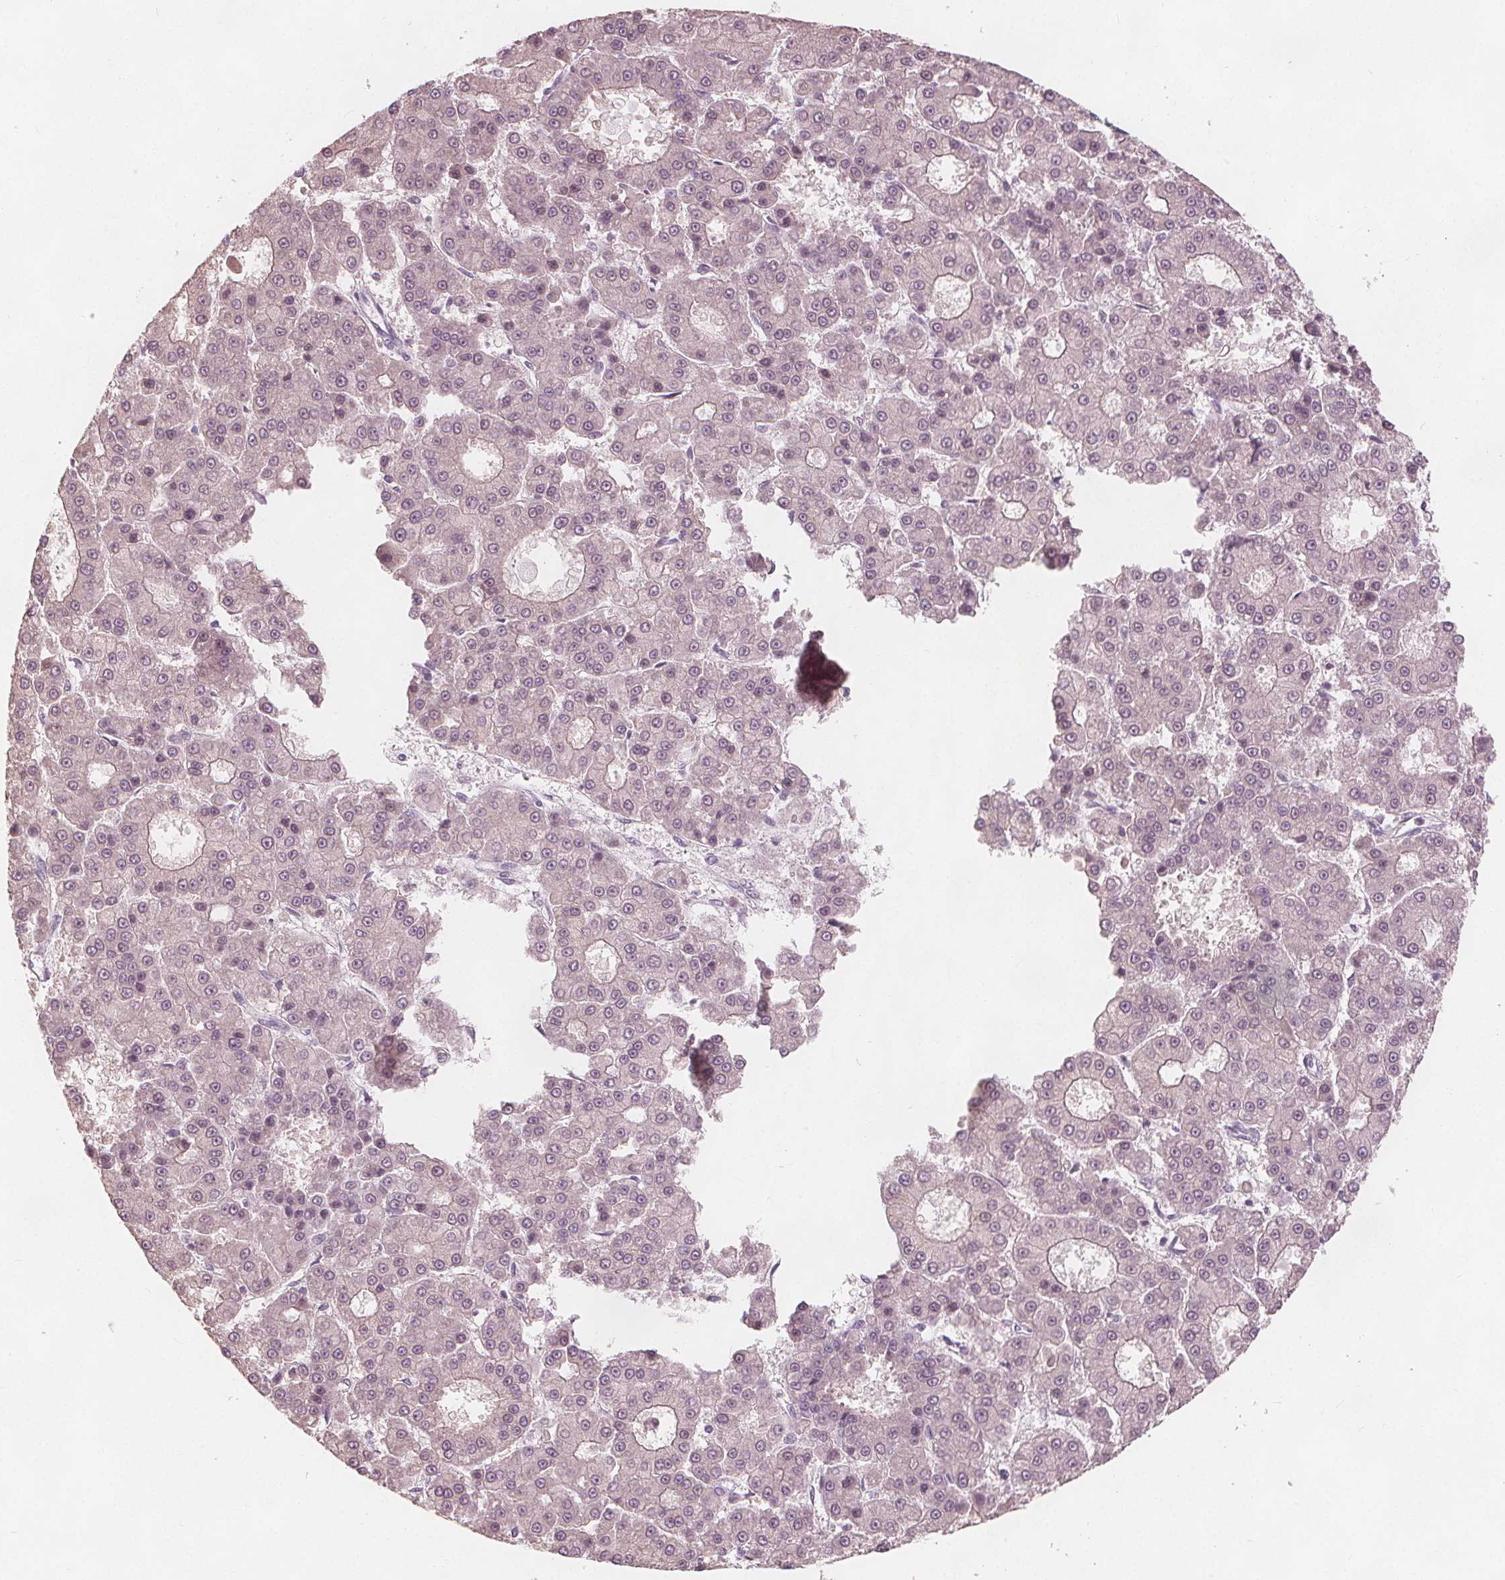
{"staining": {"intensity": "weak", "quantity": "25%-75%", "location": "cytoplasmic/membranous"}, "tissue": "liver cancer", "cell_type": "Tumor cells", "image_type": "cancer", "snomed": [{"axis": "morphology", "description": "Carcinoma, Hepatocellular, NOS"}, {"axis": "topography", "description": "Liver"}], "caption": "Liver cancer (hepatocellular carcinoma) was stained to show a protein in brown. There is low levels of weak cytoplasmic/membranous expression in approximately 25%-75% of tumor cells.", "gene": "BRSK1", "patient": {"sex": "male", "age": 70}}